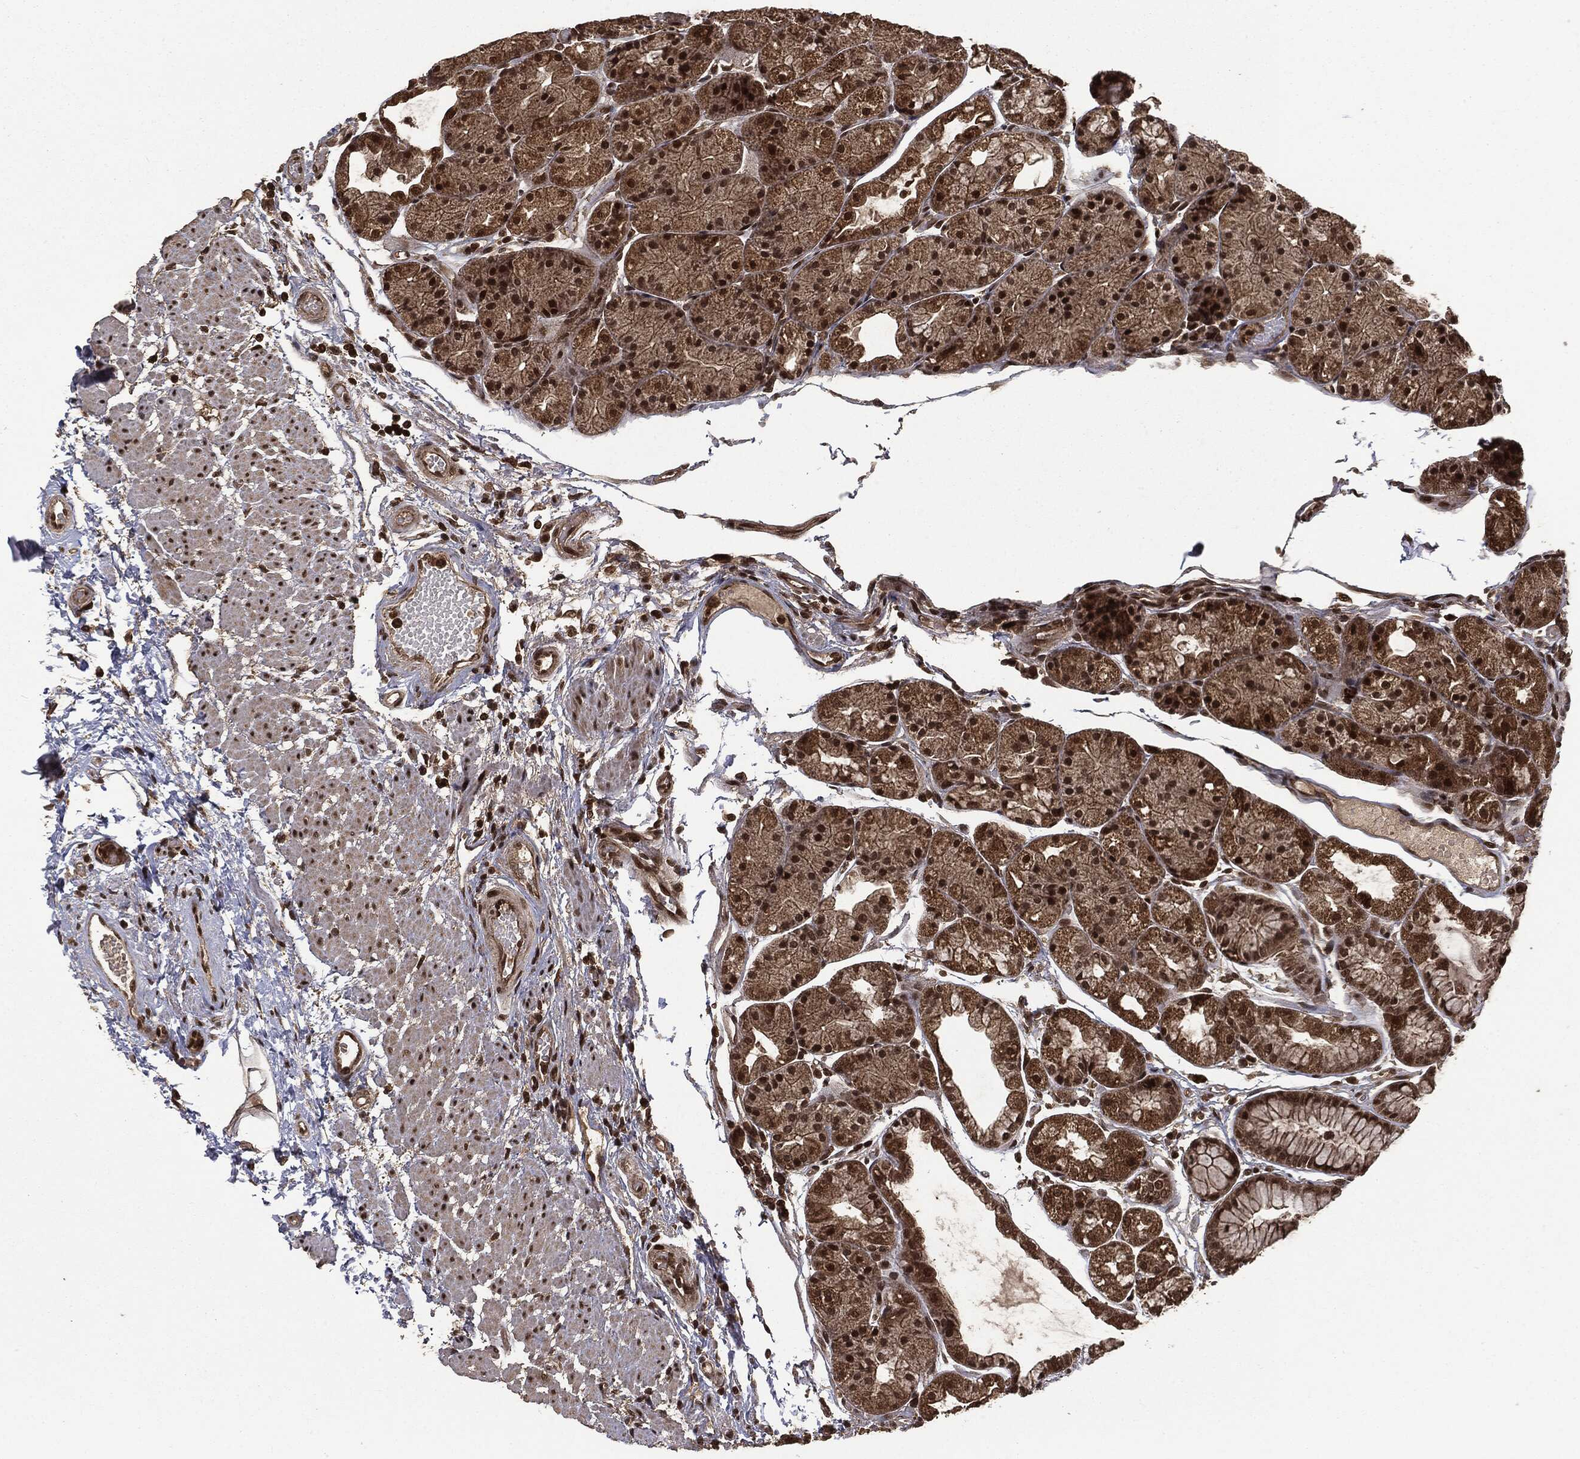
{"staining": {"intensity": "strong", "quantity": "25%-75%", "location": "cytoplasmic/membranous,nuclear"}, "tissue": "stomach", "cell_type": "Glandular cells", "image_type": "normal", "snomed": [{"axis": "morphology", "description": "Normal tissue, NOS"}, {"axis": "topography", "description": "Stomach, upper"}], "caption": "Immunohistochemical staining of benign human stomach exhibits high levels of strong cytoplasmic/membranous,nuclear staining in about 25%-75% of glandular cells.", "gene": "CTDP1", "patient": {"sex": "male", "age": 72}}